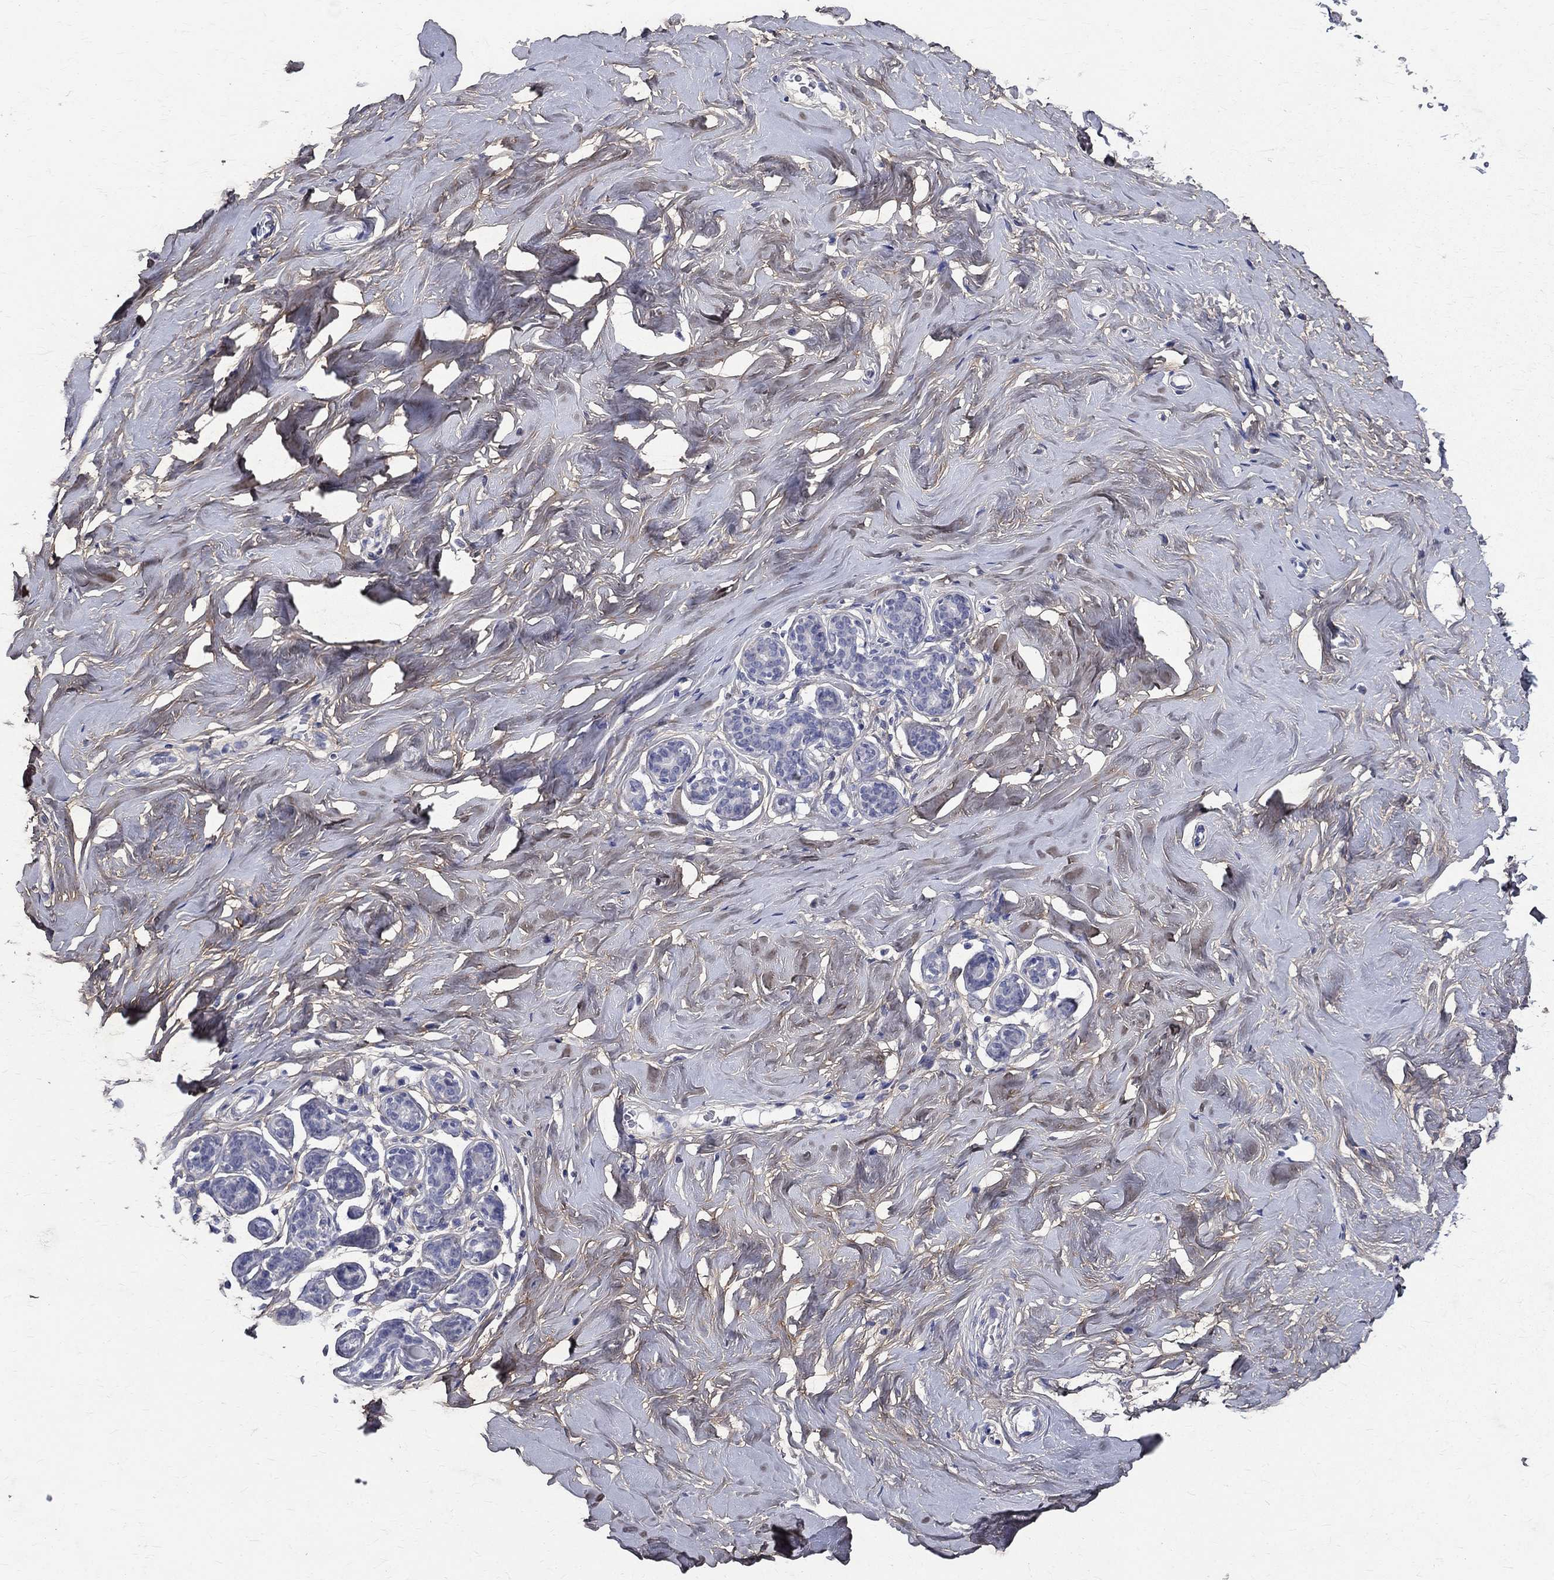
{"staining": {"intensity": "negative", "quantity": "none", "location": "none"}, "tissue": "breast", "cell_type": "Glandular cells", "image_type": "normal", "snomed": [{"axis": "morphology", "description": "Normal tissue, NOS"}, {"axis": "topography", "description": "Skin"}, {"axis": "topography", "description": "Breast"}], "caption": "Micrograph shows no protein staining in glandular cells of benign breast. (Brightfield microscopy of DAB (3,3'-diaminobenzidine) IHC at high magnification).", "gene": "ANXA10", "patient": {"sex": "female", "age": 43}}